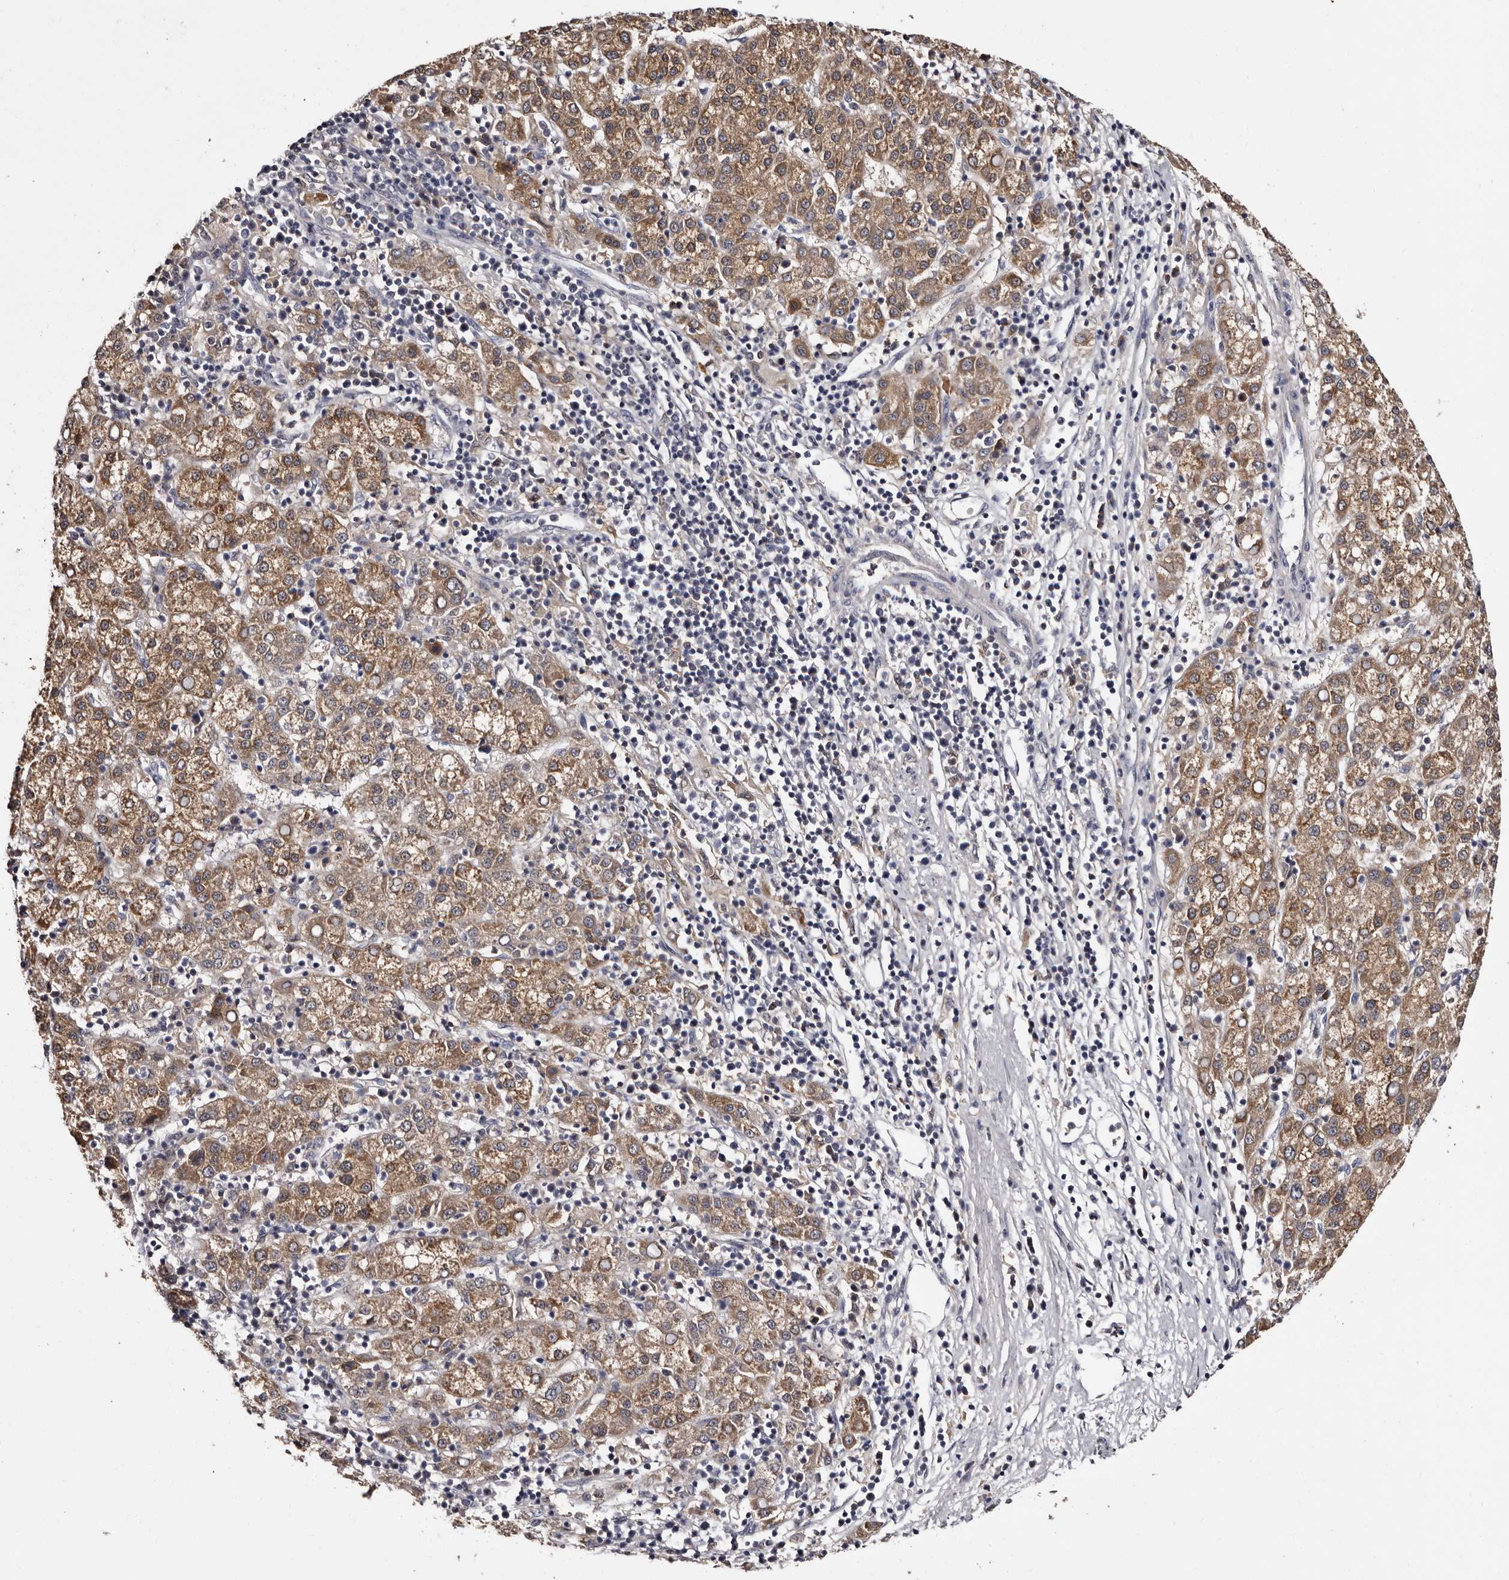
{"staining": {"intensity": "moderate", "quantity": ">75%", "location": "cytoplasmic/membranous"}, "tissue": "liver cancer", "cell_type": "Tumor cells", "image_type": "cancer", "snomed": [{"axis": "morphology", "description": "Carcinoma, Hepatocellular, NOS"}, {"axis": "topography", "description": "Liver"}], "caption": "The image demonstrates immunohistochemical staining of liver cancer (hepatocellular carcinoma). There is moderate cytoplasmic/membranous expression is present in about >75% of tumor cells.", "gene": "DNPH1", "patient": {"sex": "female", "age": 58}}